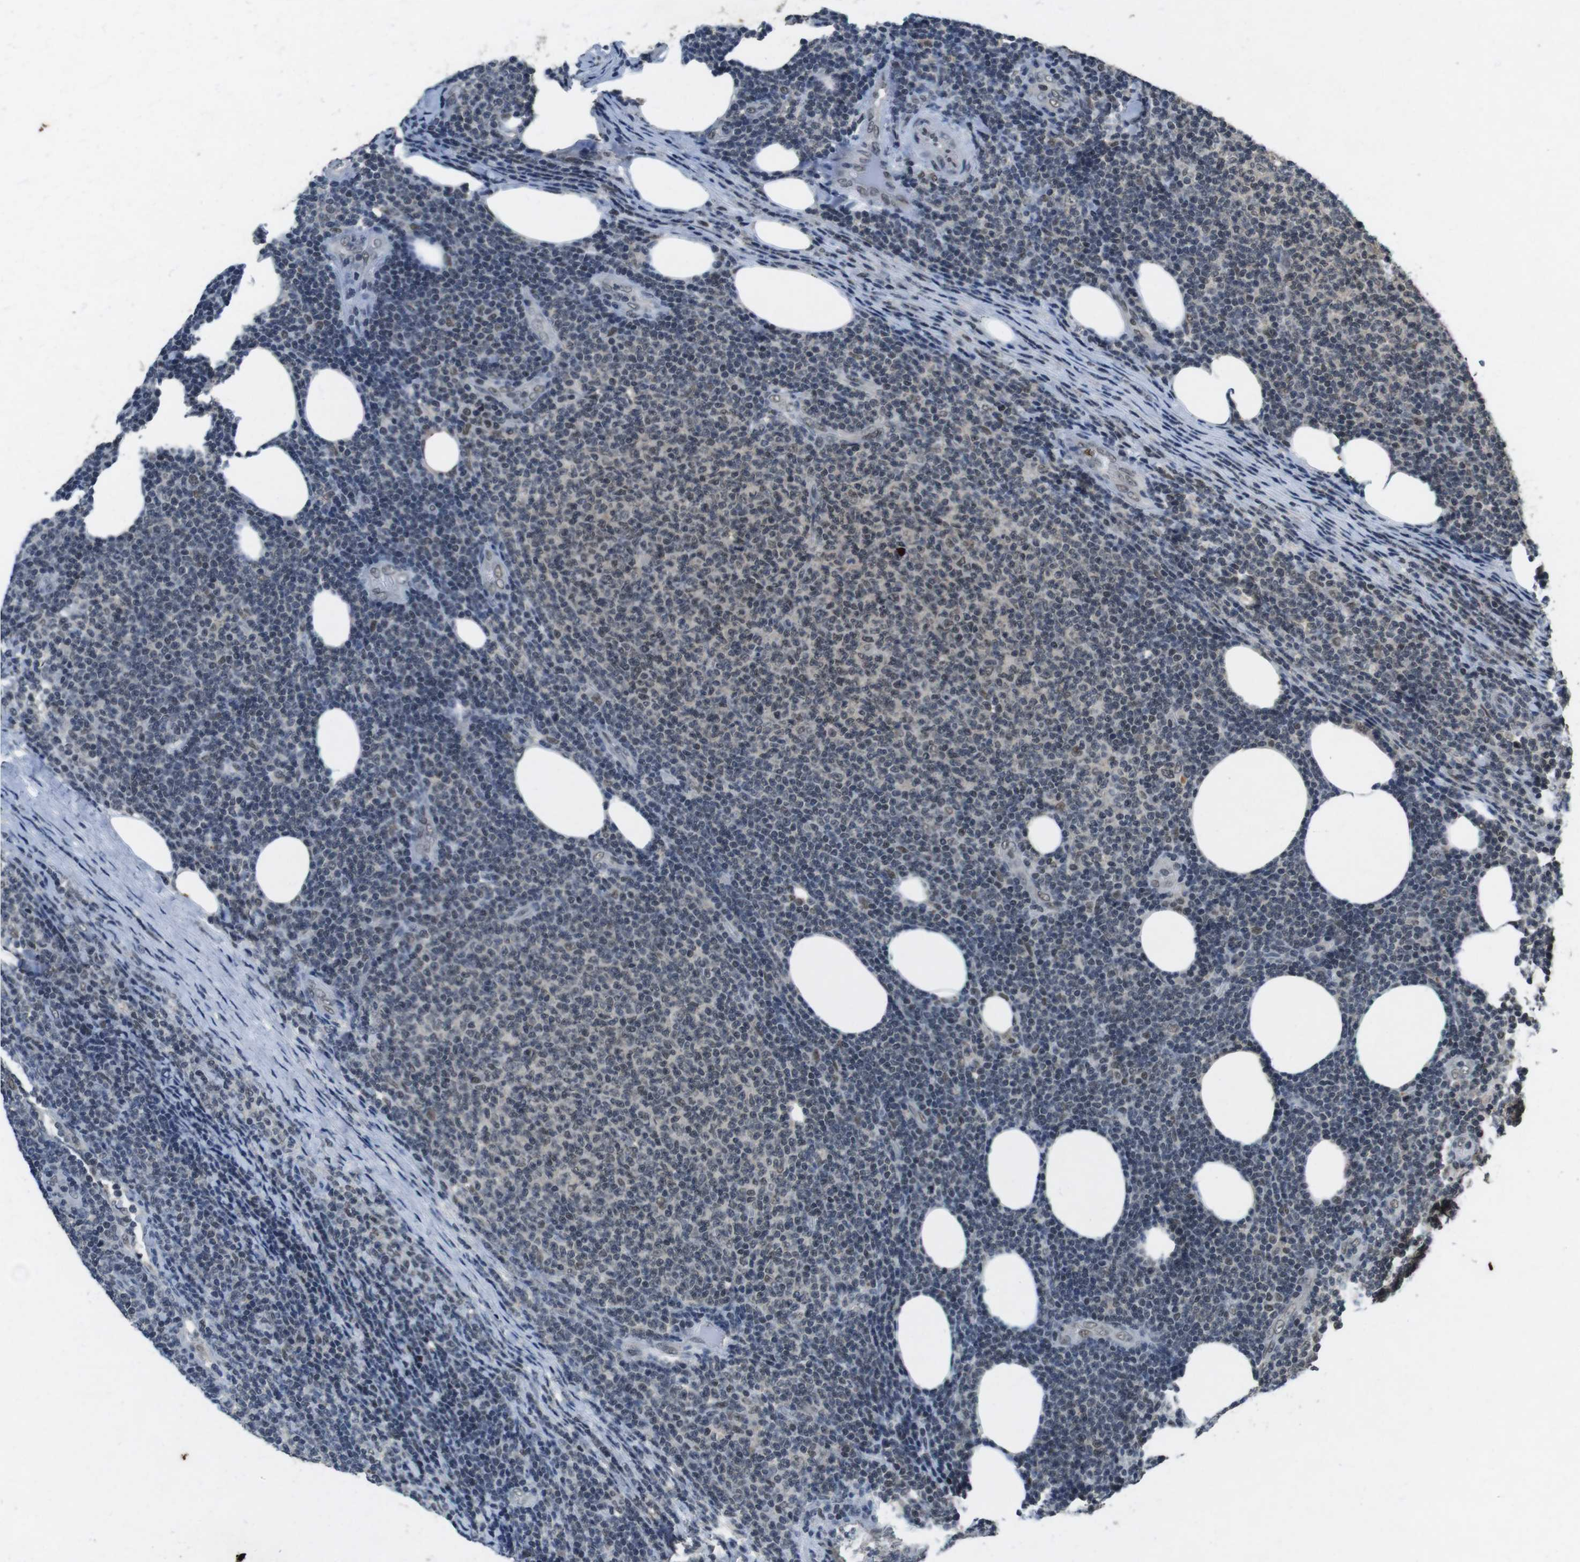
{"staining": {"intensity": "weak", "quantity": "<25%", "location": "nuclear"}, "tissue": "lymphoma", "cell_type": "Tumor cells", "image_type": "cancer", "snomed": [{"axis": "morphology", "description": "Malignant lymphoma, non-Hodgkin's type, Low grade"}, {"axis": "topography", "description": "Lymph node"}], "caption": "Protein analysis of malignant lymphoma, non-Hodgkin's type (low-grade) exhibits no significant staining in tumor cells.", "gene": "USP7", "patient": {"sex": "male", "age": 66}}